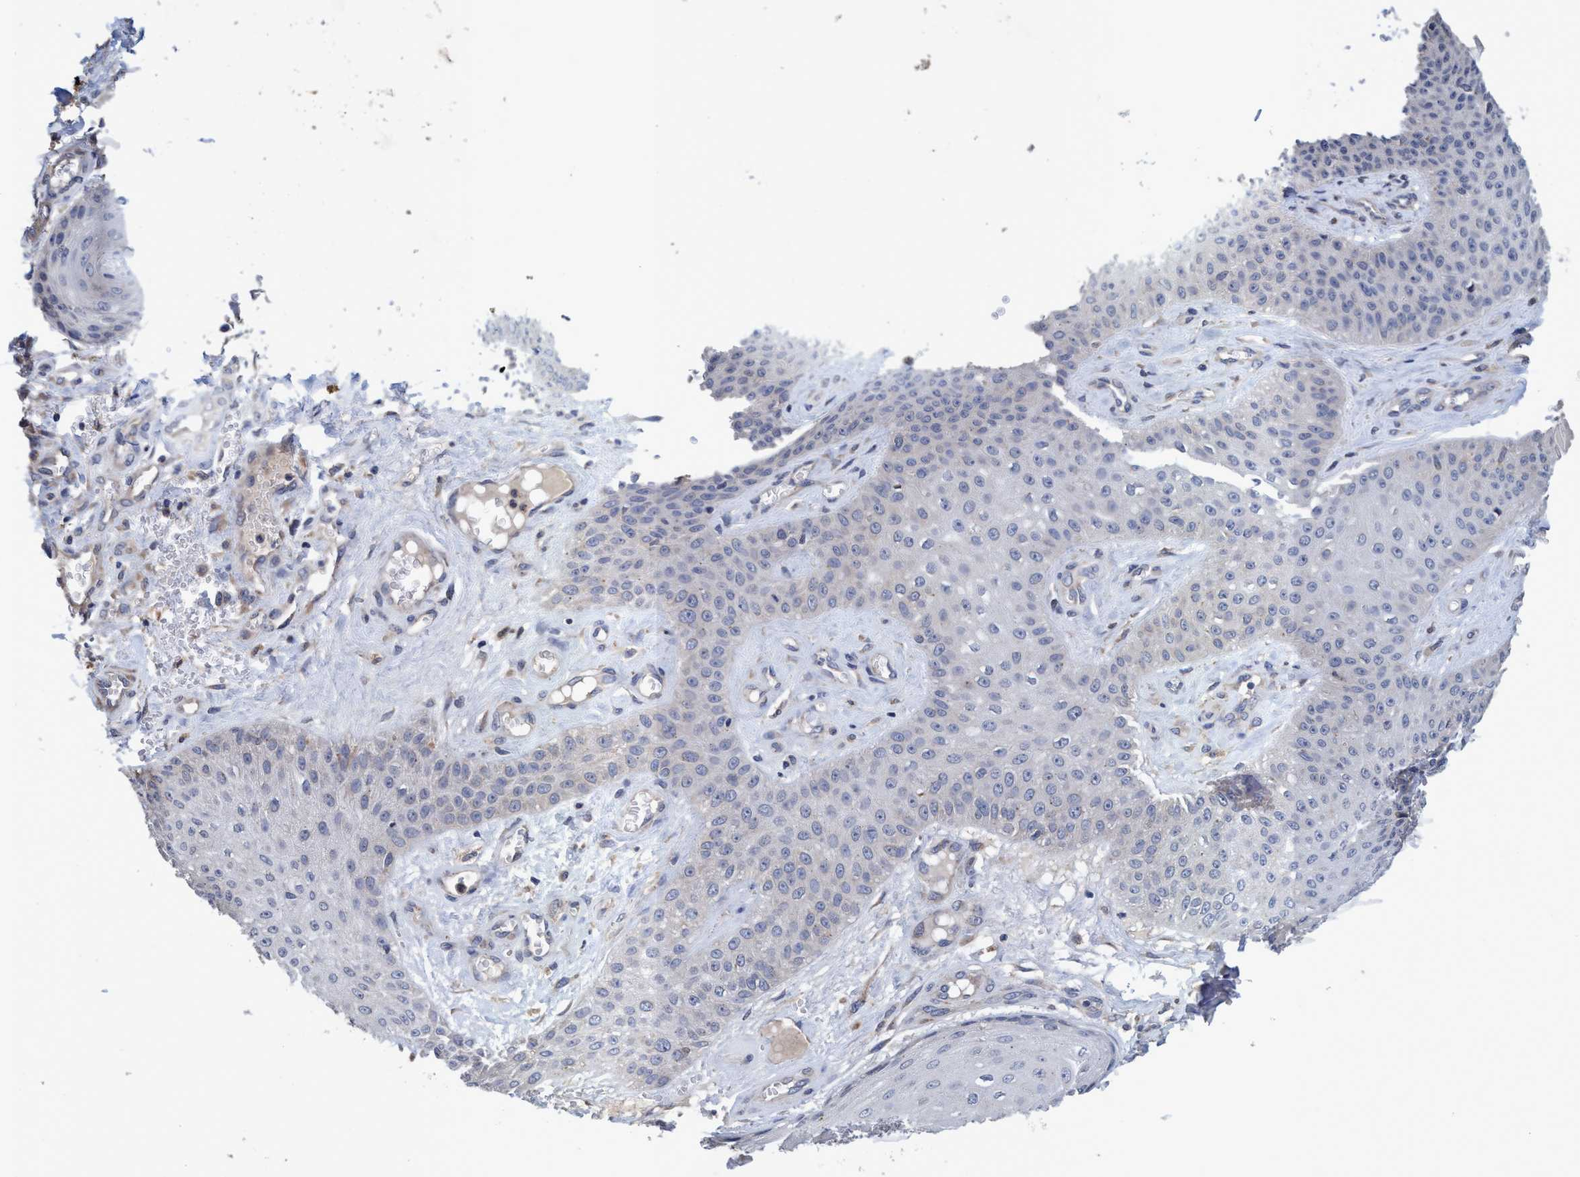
{"staining": {"intensity": "negative", "quantity": "none", "location": "none"}, "tissue": "skin cancer", "cell_type": "Tumor cells", "image_type": "cancer", "snomed": [{"axis": "morphology", "description": "Squamous cell carcinoma, NOS"}, {"axis": "topography", "description": "Skin"}], "caption": "The IHC photomicrograph has no significant staining in tumor cells of skin cancer (squamous cell carcinoma) tissue. (DAB immunohistochemistry visualized using brightfield microscopy, high magnification).", "gene": "CALCOCO2", "patient": {"sex": "male", "age": 74}}